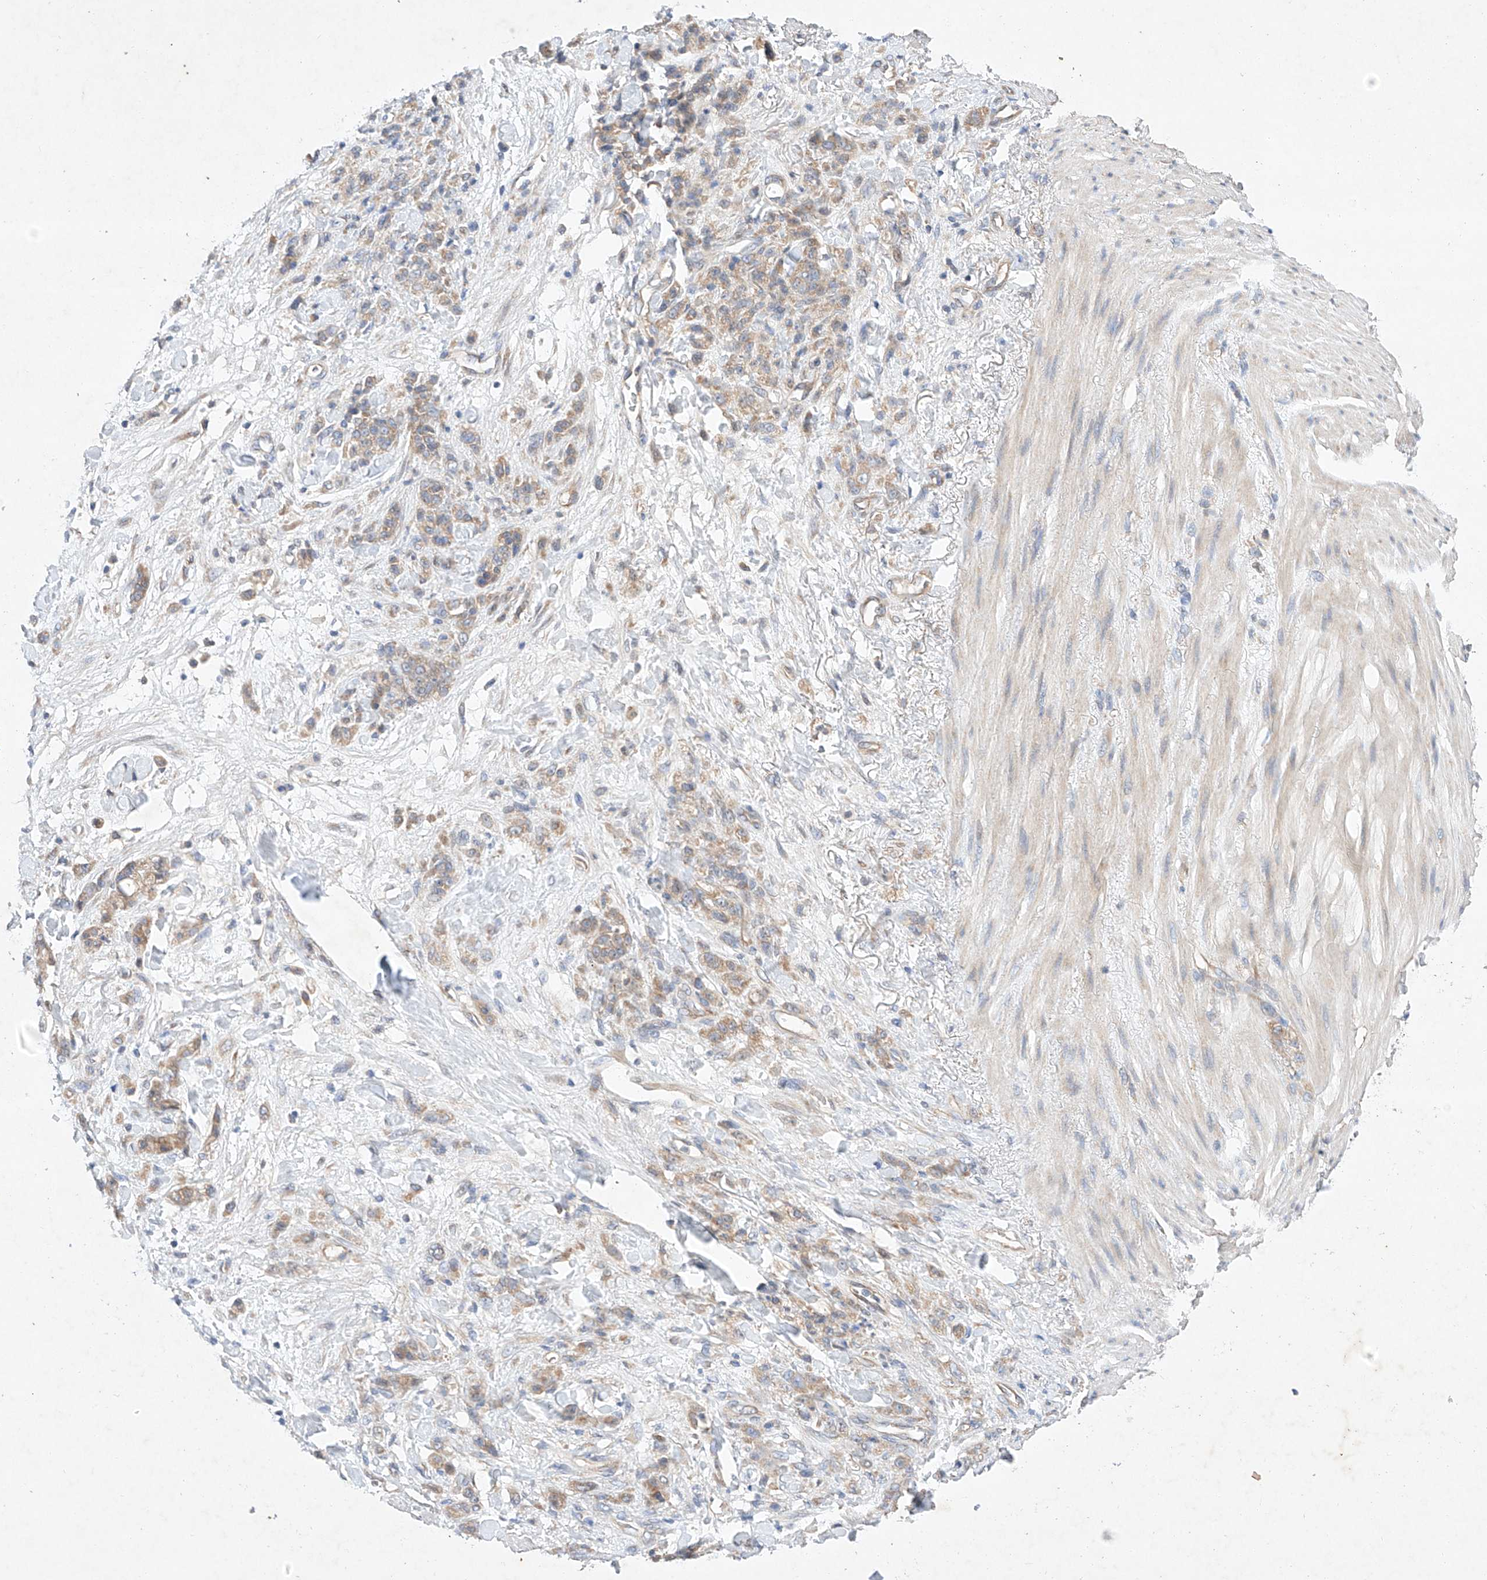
{"staining": {"intensity": "weak", "quantity": ">75%", "location": "cytoplasmic/membranous"}, "tissue": "stomach cancer", "cell_type": "Tumor cells", "image_type": "cancer", "snomed": [{"axis": "morphology", "description": "Normal tissue, NOS"}, {"axis": "morphology", "description": "Adenocarcinoma, NOS"}, {"axis": "topography", "description": "Stomach"}], "caption": "This is a micrograph of immunohistochemistry (IHC) staining of adenocarcinoma (stomach), which shows weak positivity in the cytoplasmic/membranous of tumor cells.", "gene": "C6orf118", "patient": {"sex": "male", "age": 82}}